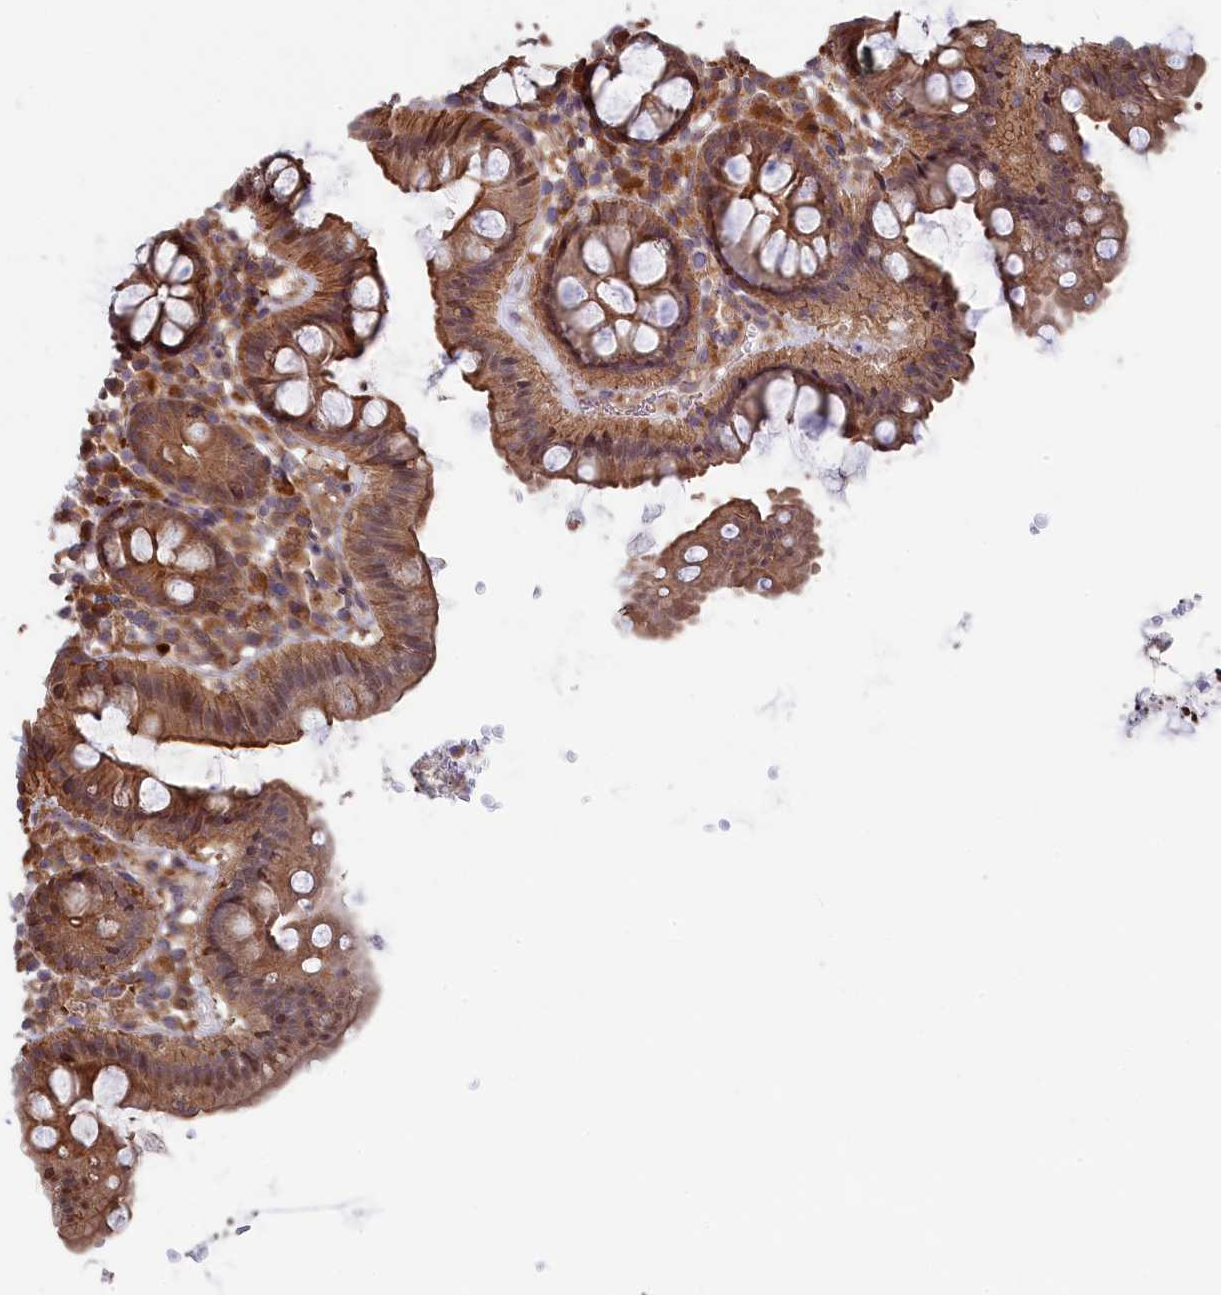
{"staining": {"intensity": "moderate", "quantity": ">75%", "location": "cytoplasmic/membranous"}, "tissue": "colon", "cell_type": "Endothelial cells", "image_type": "normal", "snomed": [{"axis": "morphology", "description": "Normal tissue, NOS"}, {"axis": "topography", "description": "Colon"}], "caption": "Immunohistochemical staining of benign colon shows medium levels of moderate cytoplasmic/membranous staining in approximately >75% of endothelial cells. (DAB (3,3'-diaminobenzidine) IHC, brown staining for protein, blue staining for nuclei).", "gene": "RILPL1", "patient": {"sex": "male", "age": 75}}